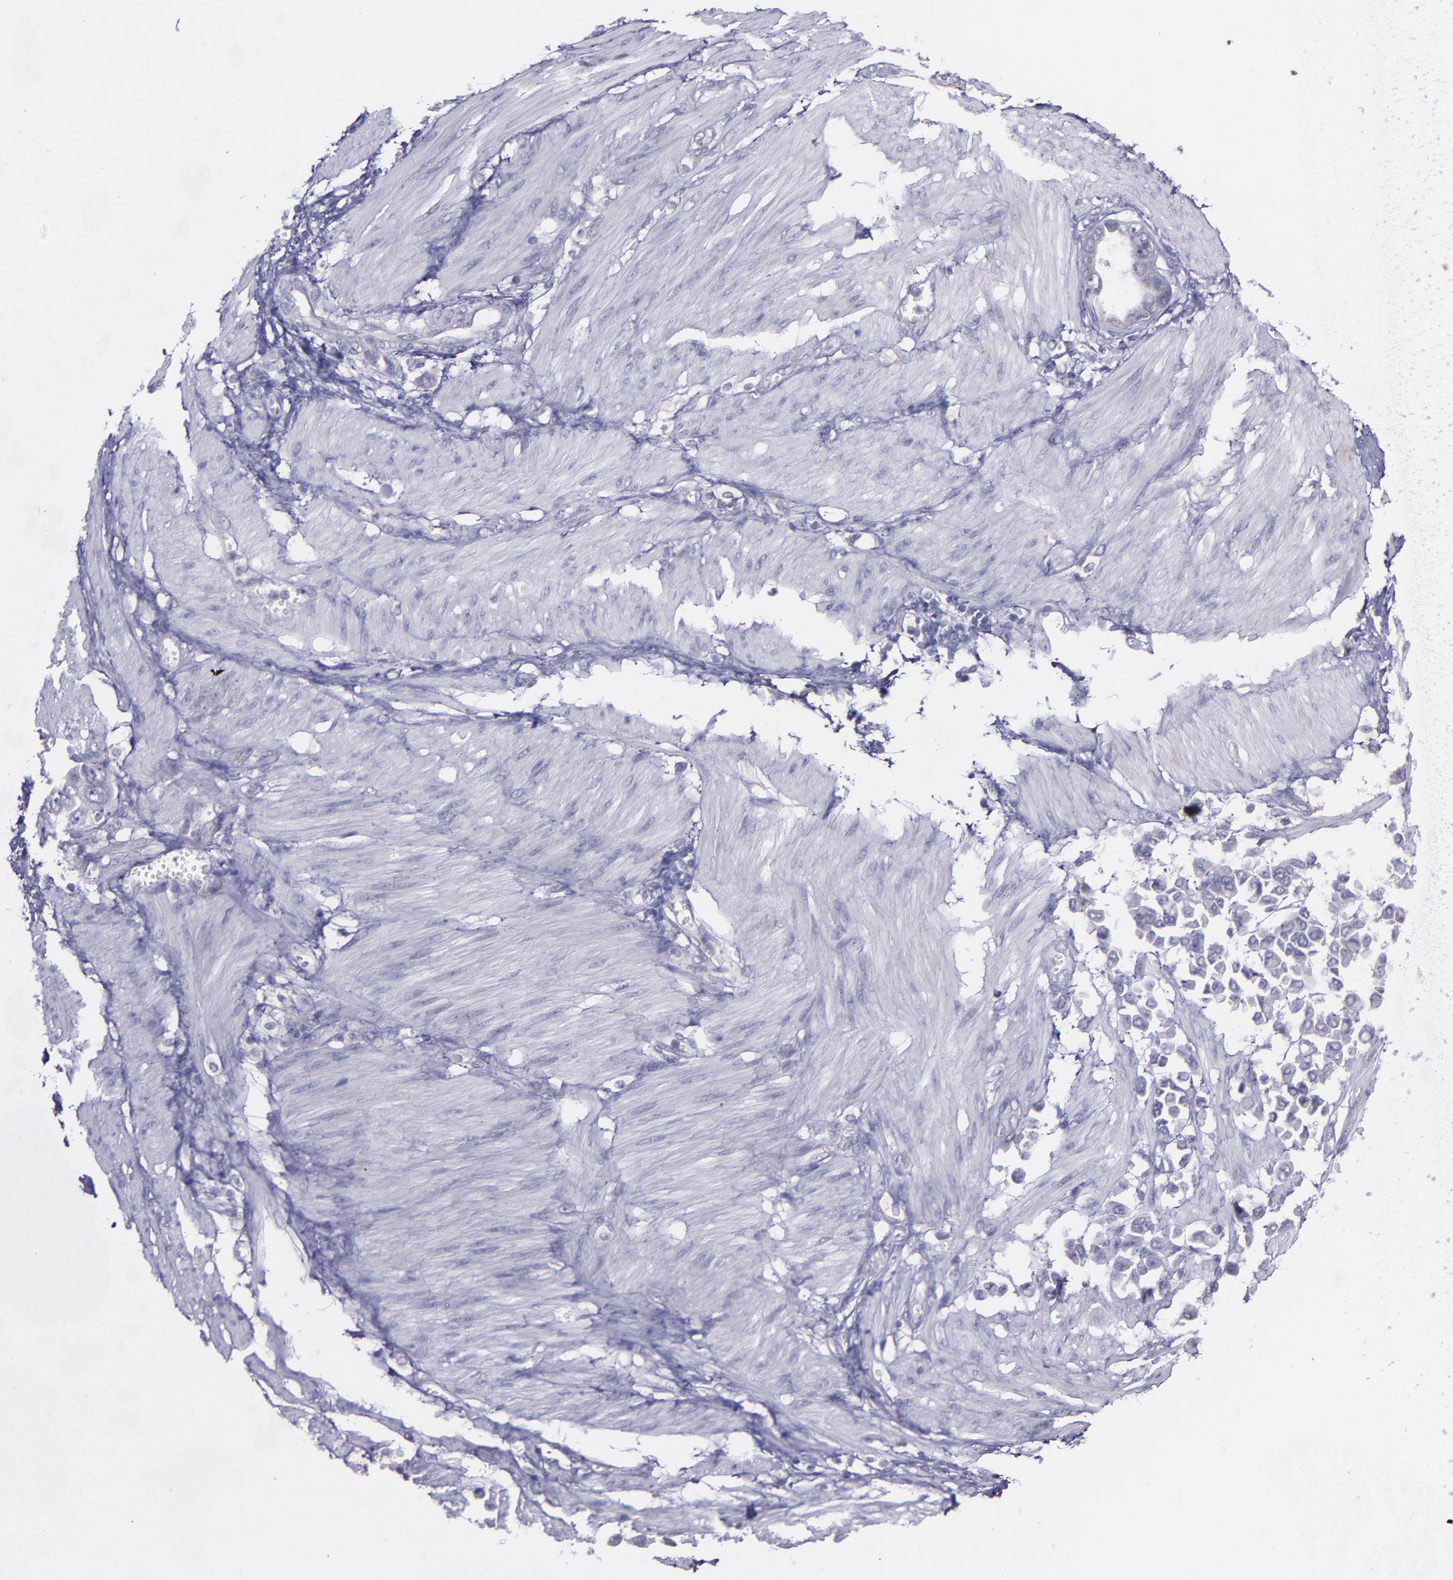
{"staining": {"intensity": "negative", "quantity": "none", "location": "none"}, "tissue": "stomach cancer", "cell_type": "Tumor cells", "image_type": "cancer", "snomed": [{"axis": "morphology", "description": "Adenocarcinoma, NOS"}, {"axis": "topography", "description": "Stomach"}], "caption": "Stomach adenocarcinoma was stained to show a protein in brown. There is no significant staining in tumor cells.", "gene": "MASP1", "patient": {"sex": "male", "age": 78}}